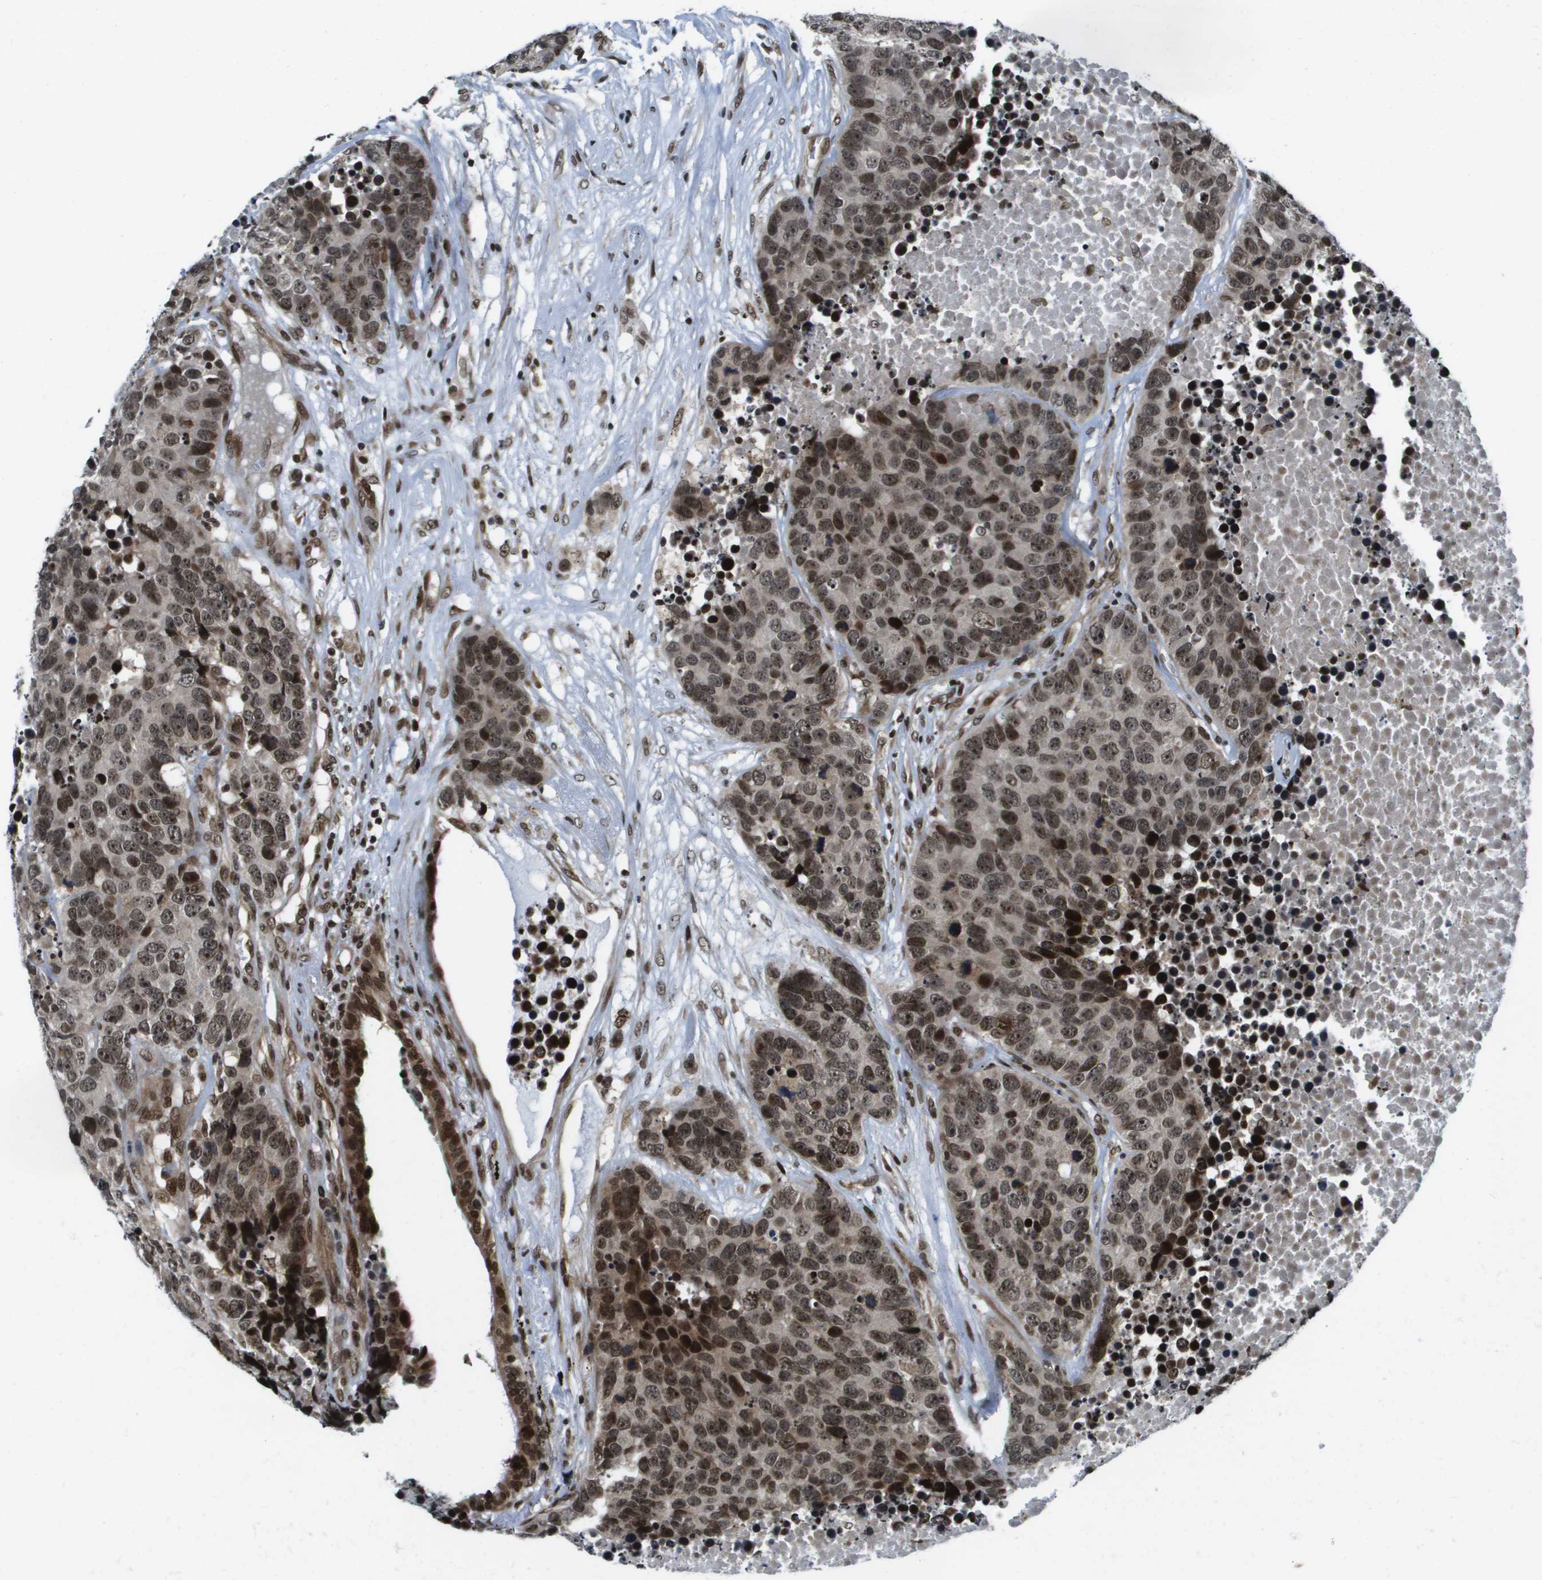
{"staining": {"intensity": "moderate", "quantity": ">75%", "location": "nuclear"}, "tissue": "carcinoid", "cell_type": "Tumor cells", "image_type": "cancer", "snomed": [{"axis": "morphology", "description": "Carcinoid, malignant, NOS"}, {"axis": "topography", "description": "Lung"}], "caption": "There is medium levels of moderate nuclear expression in tumor cells of carcinoid, as demonstrated by immunohistochemical staining (brown color).", "gene": "RECQL4", "patient": {"sex": "male", "age": 60}}